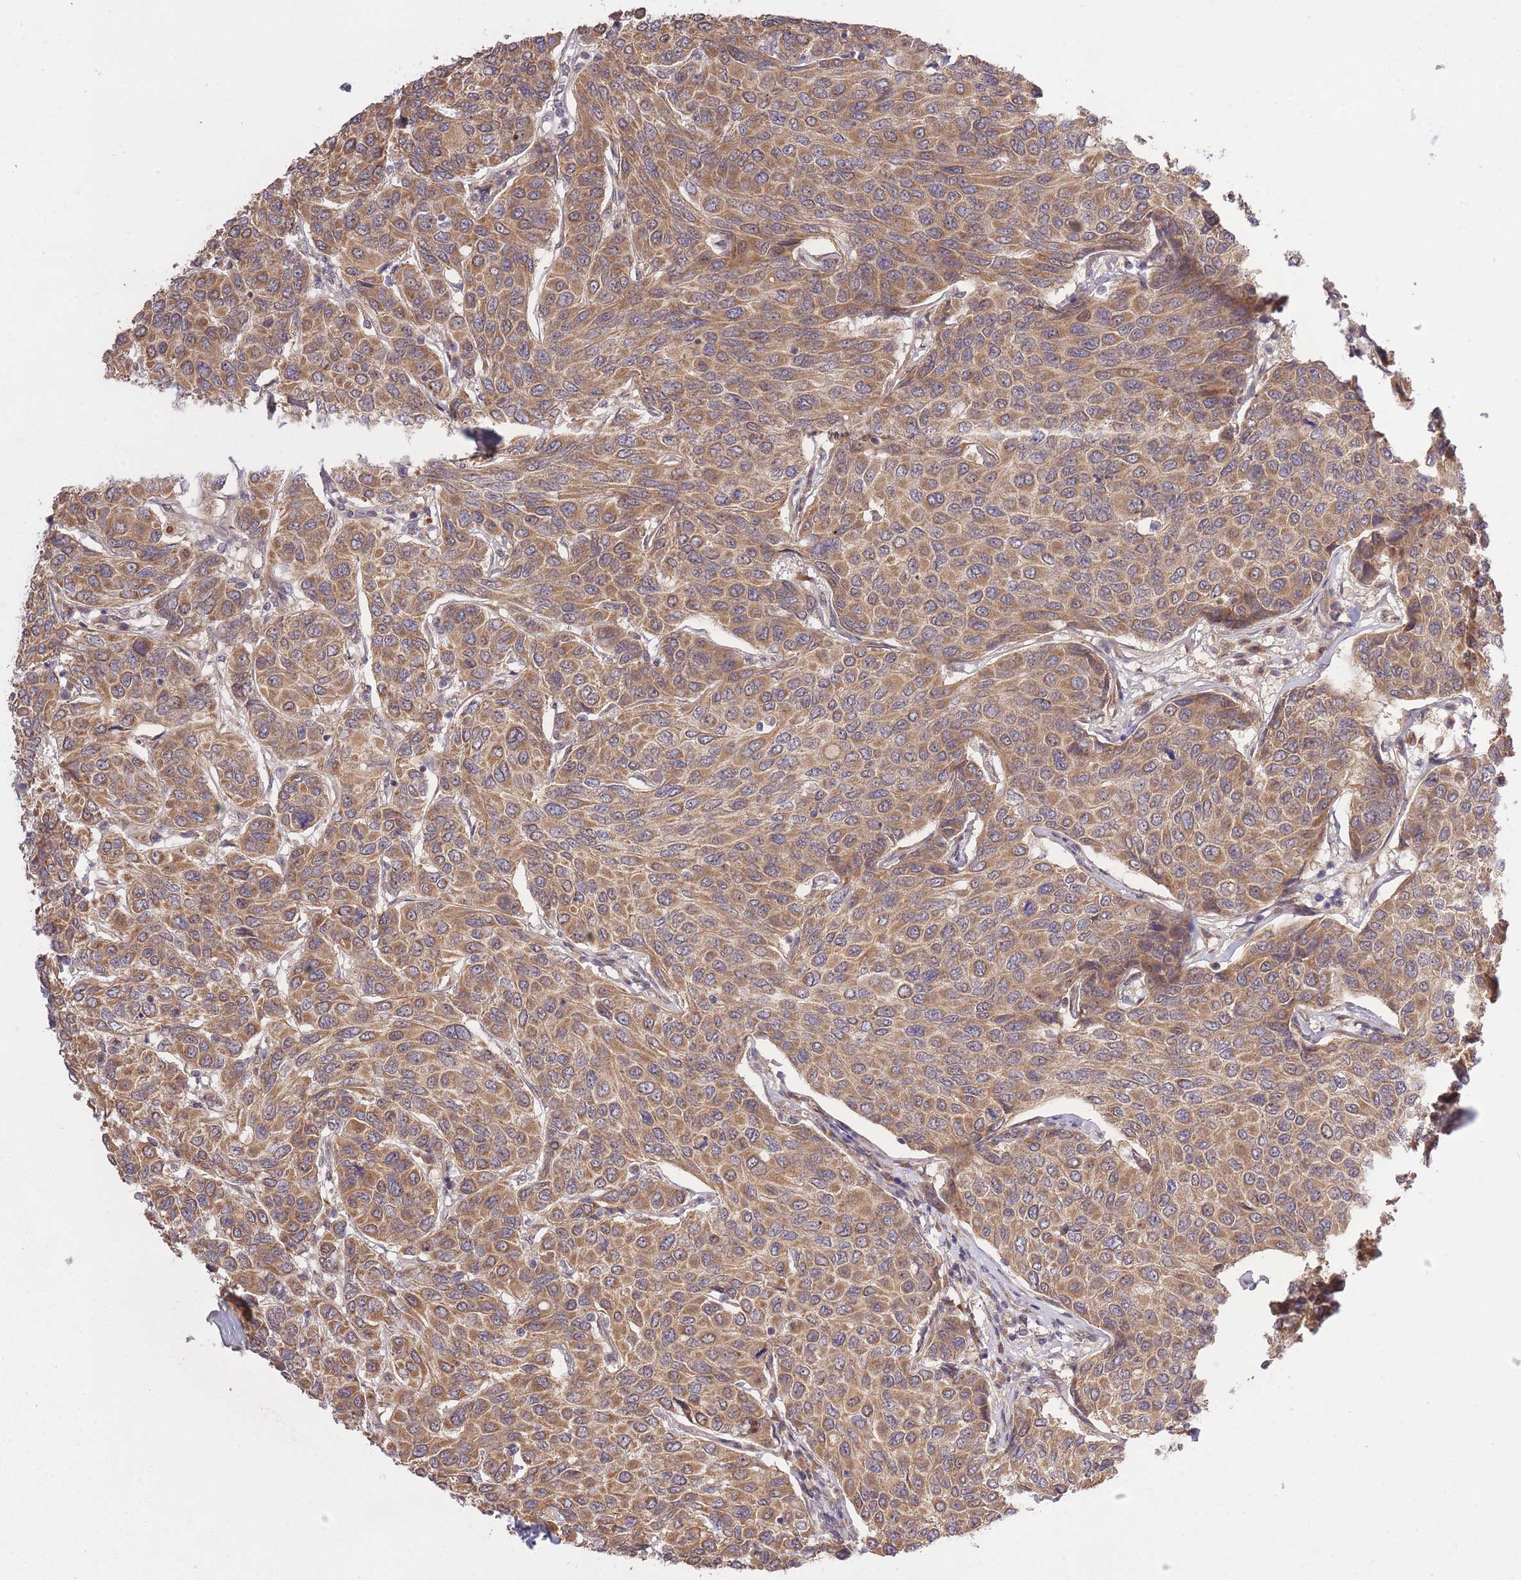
{"staining": {"intensity": "moderate", "quantity": ">75%", "location": "cytoplasmic/membranous"}, "tissue": "breast cancer", "cell_type": "Tumor cells", "image_type": "cancer", "snomed": [{"axis": "morphology", "description": "Duct carcinoma"}, {"axis": "topography", "description": "Breast"}], "caption": "Breast infiltrating ductal carcinoma stained with DAB immunohistochemistry (IHC) reveals medium levels of moderate cytoplasmic/membranous staining in approximately >75% of tumor cells.", "gene": "ZNF391", "patient": {"sex": "female", "age": 55}}